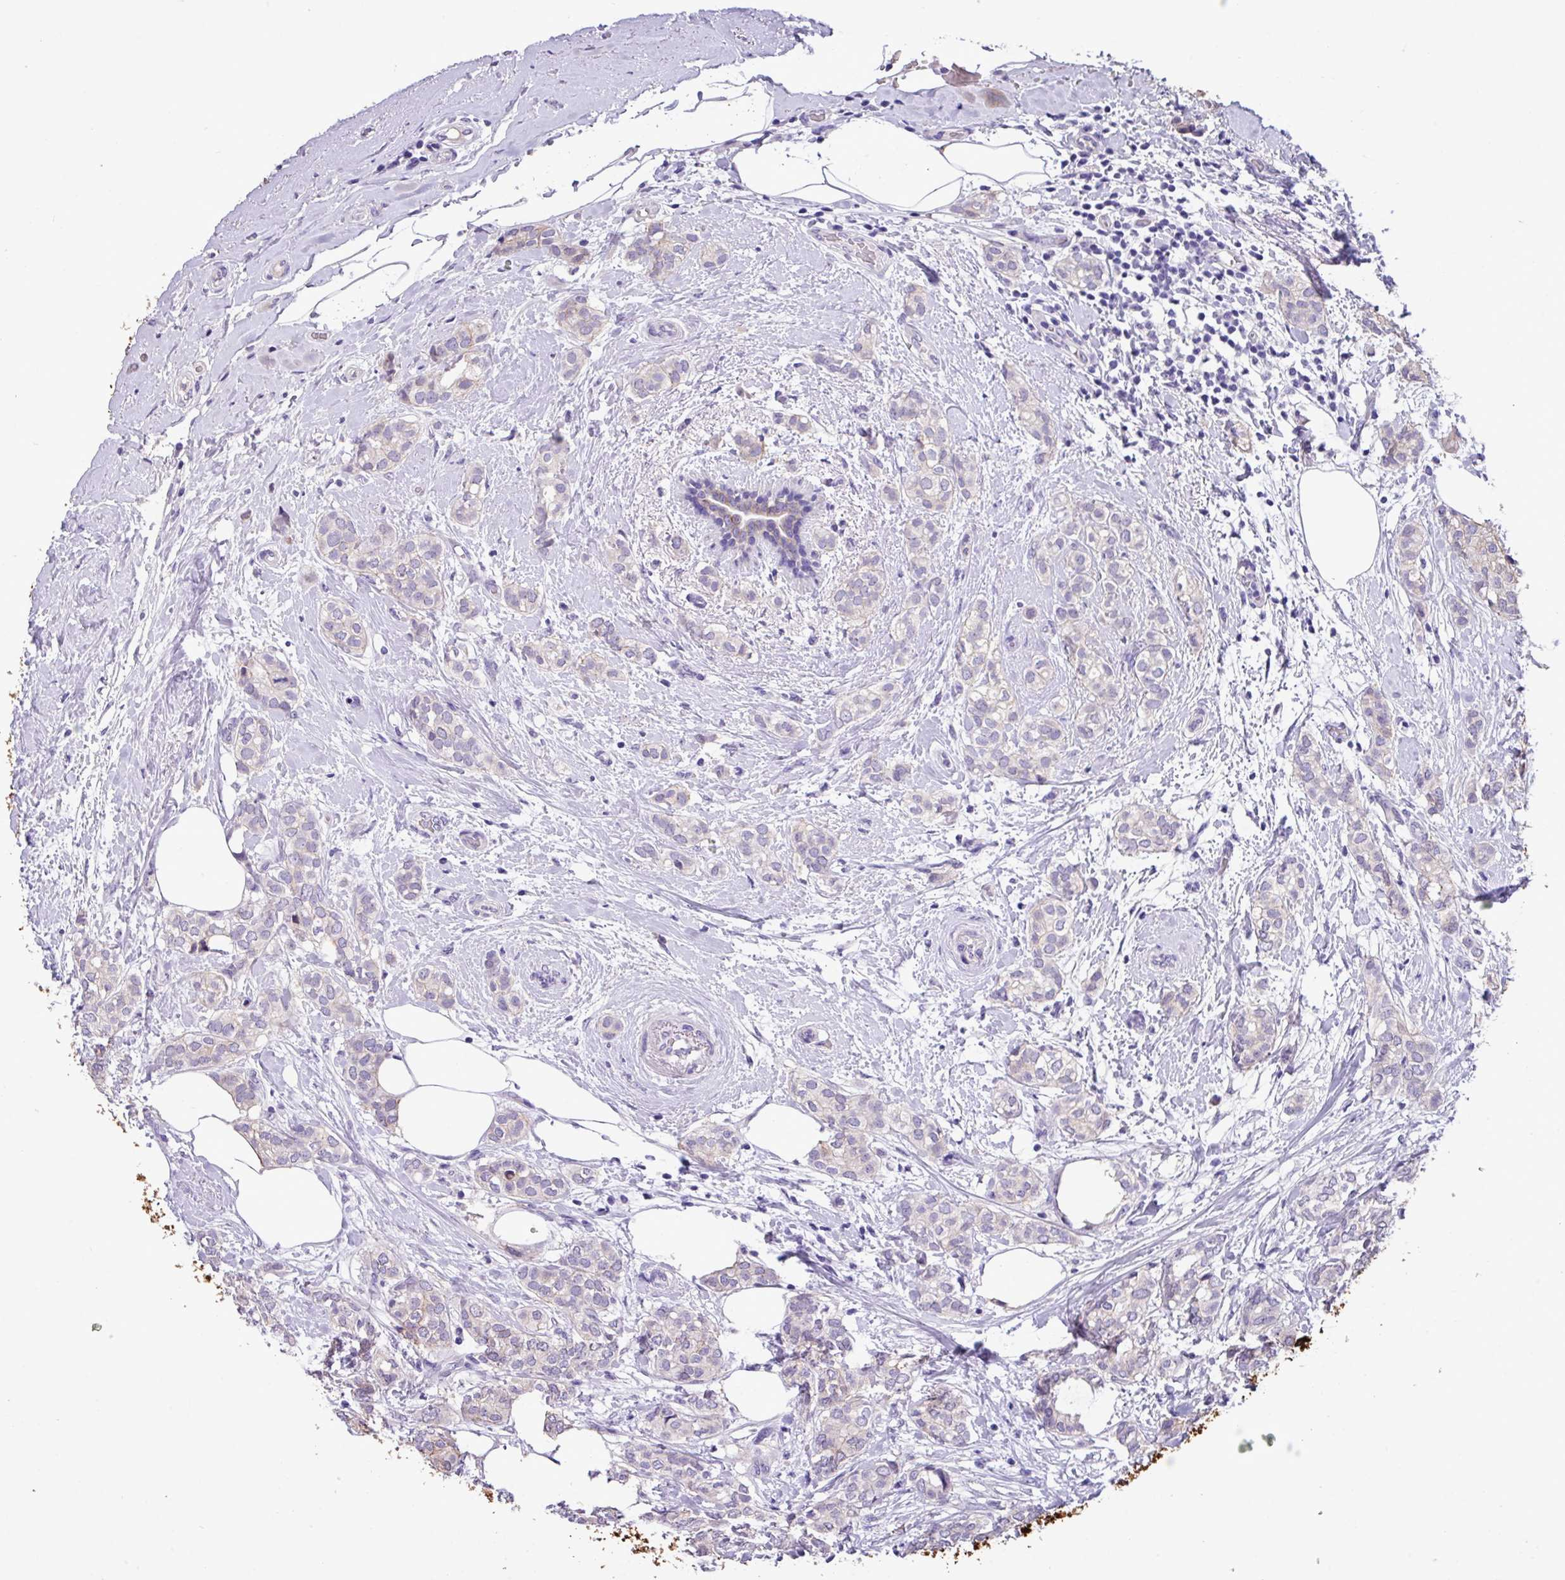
{"staining": {"intensity": "negative", "quantity": "none", "location": "none"}, "tissue": "breast cancer", "cell_type": "Tumor cells", "image_type": "cancer", "snomed": [{"axis": "morphology", "description": "Duct carcinoma"}, {"axis": "topography", "description": "Breast"}], "caption": "Immunohistochemistry (IHC) image of human breast cancer stained for a protein (brown), which demonstrates no expression in tumor cells. (DAB immunohistochemistry, high magnification).", "gene": "EPCAM", "patient": {"sex": "female", "age": 73}}